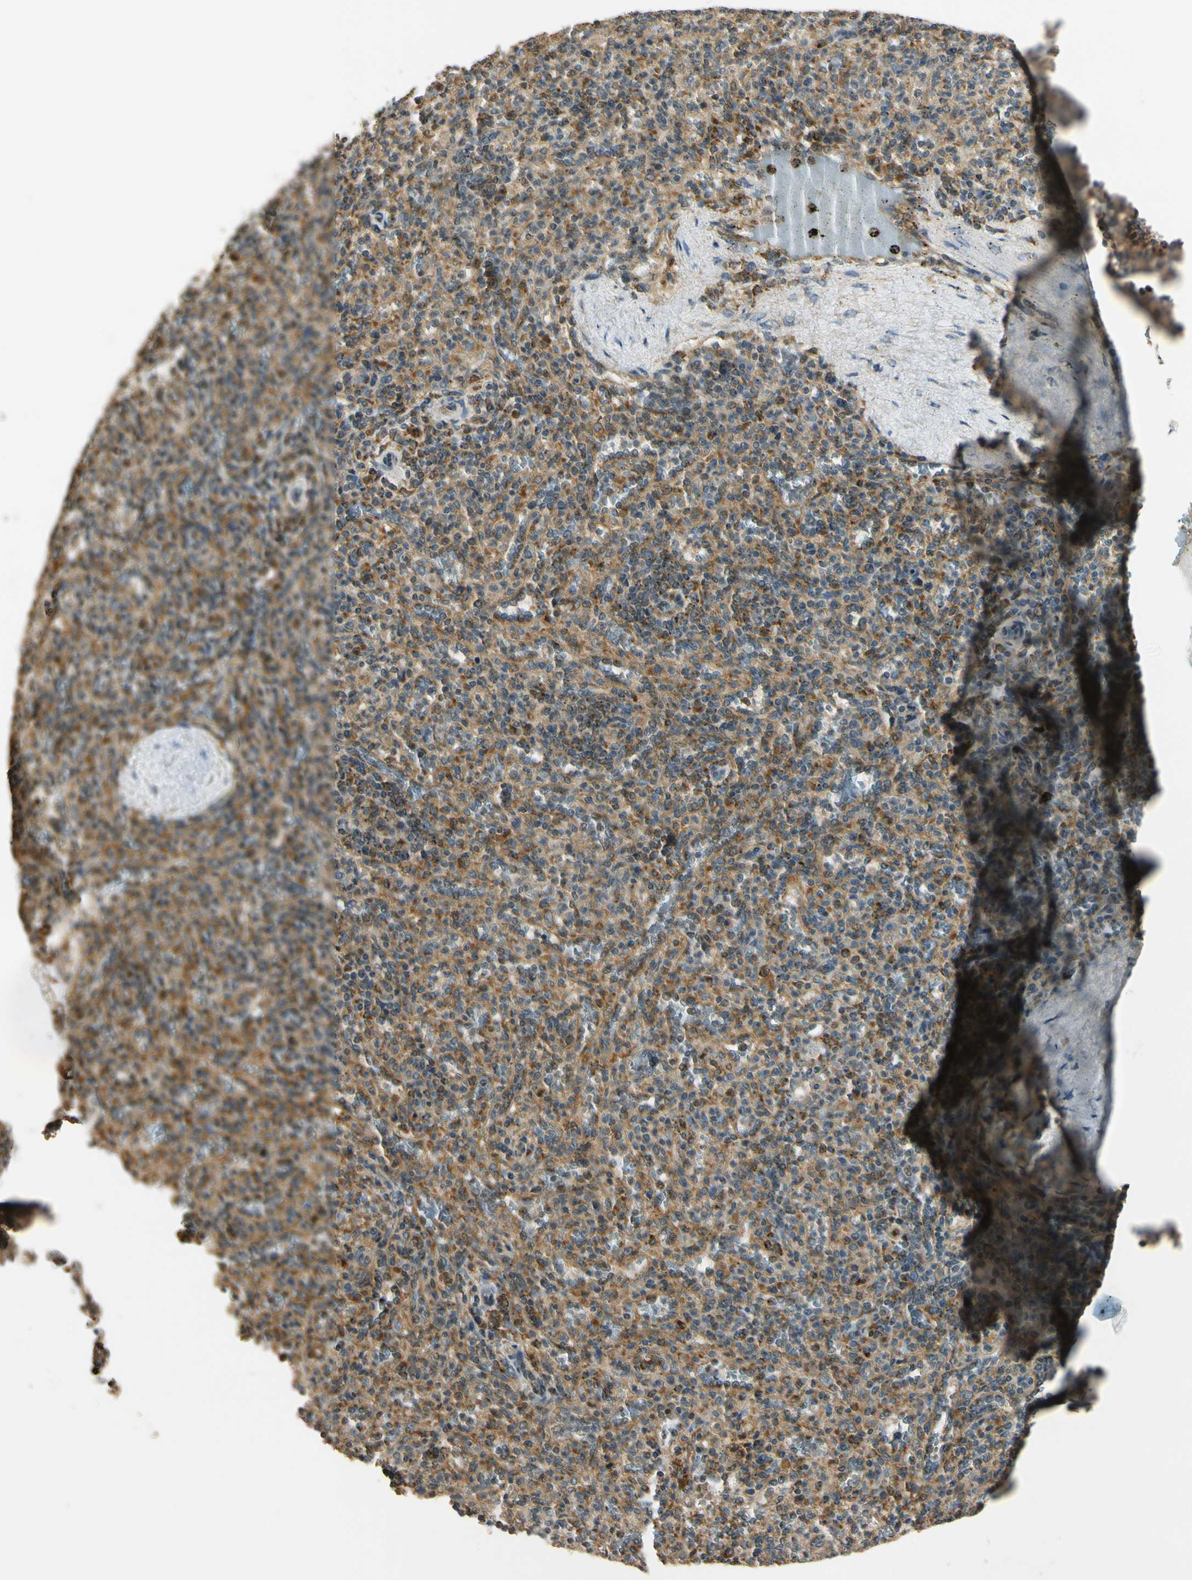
{"staining": {"intensity": "moderate", "quantity": "<25%", "location": "cytoplasmic/membranous"}, "tissue": "spleen", "cell_type": "Cells in red pulp", "image_type": "normal", "snomed": [{"axis": "morphology", "description": "Normal tissue, NOS"}, {"axis": "topography", "description": "Spleen"}], "caption": "A low amount of moderate cytoplasmic/membranous positivity is identified in about <25% of cells in red pulp in benign spleen. The staining is performed using DAB (3,3'-diaminobenzidine) brown chromogen to label protein expression. The nuclei are counter-stained blue using hematoxylin.", "gene": "LAMTOR1", "patient": {"sex": "male", "age": 36}}